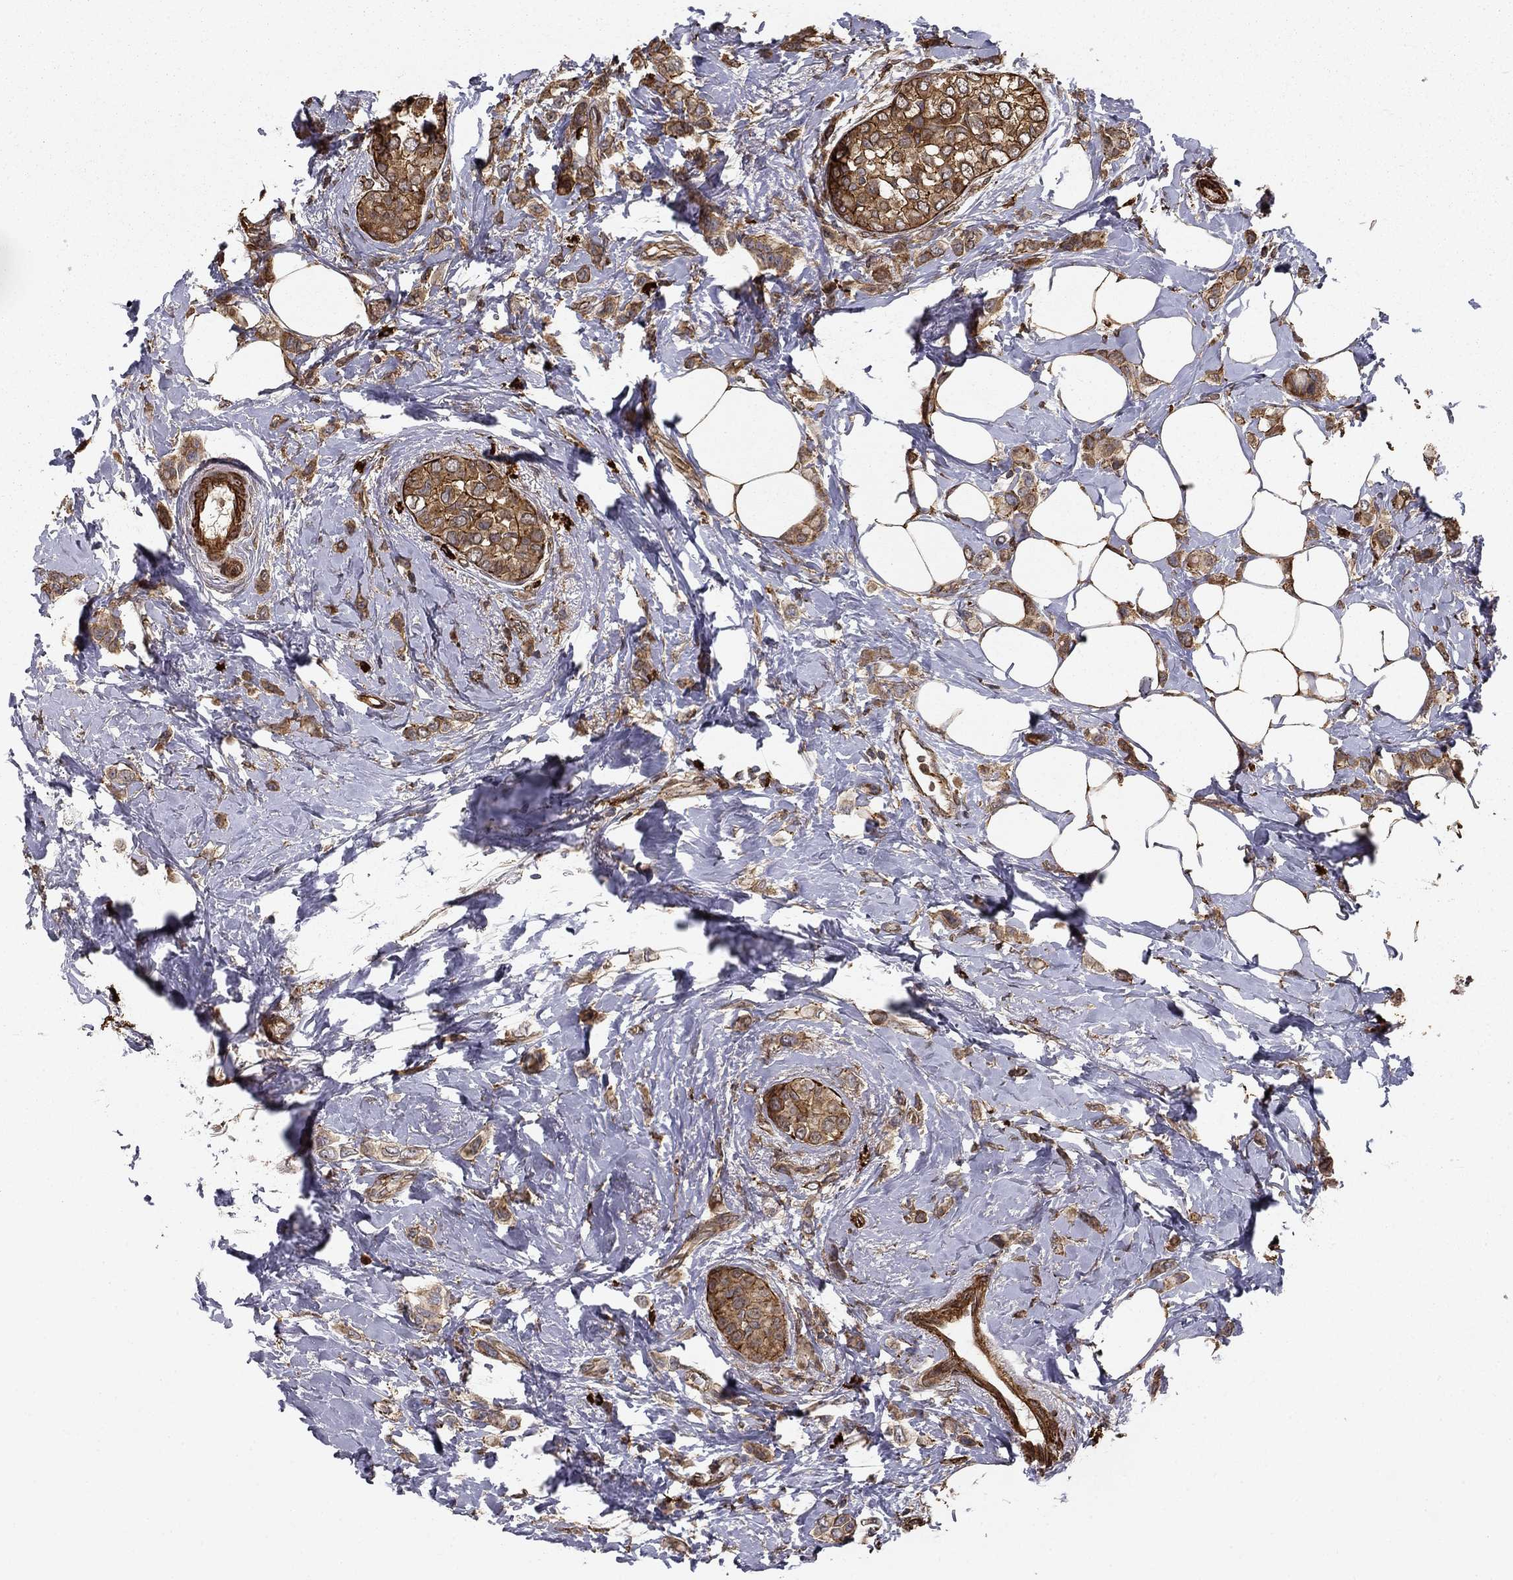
{"staining": {"intensity": "weak", "quantity": "25%-75%", "location": "cytoplasmic/membranous"}, "tissue": "breast cancer", "cell_type": "Tumor cells", "image_type": "cancer", "snomed": [{"axis": "morphology", "description": "Lobular carcinoma"}, {"axis": "topography", "description": "Breast"}], "caption": "Protein expression analysis of human breast cancer reveals weak cytoplasmic/membranous positivity in approximately 25%-75% of tumor cells. The staining is performed using DAB (3,3'-diaminobenzidine) brown chromogen to label protein expression. The nuclei are counter-stained blue using hematoxylin.", "gene": "HABP4", "patient": {"sex": "female", "age": 66}}